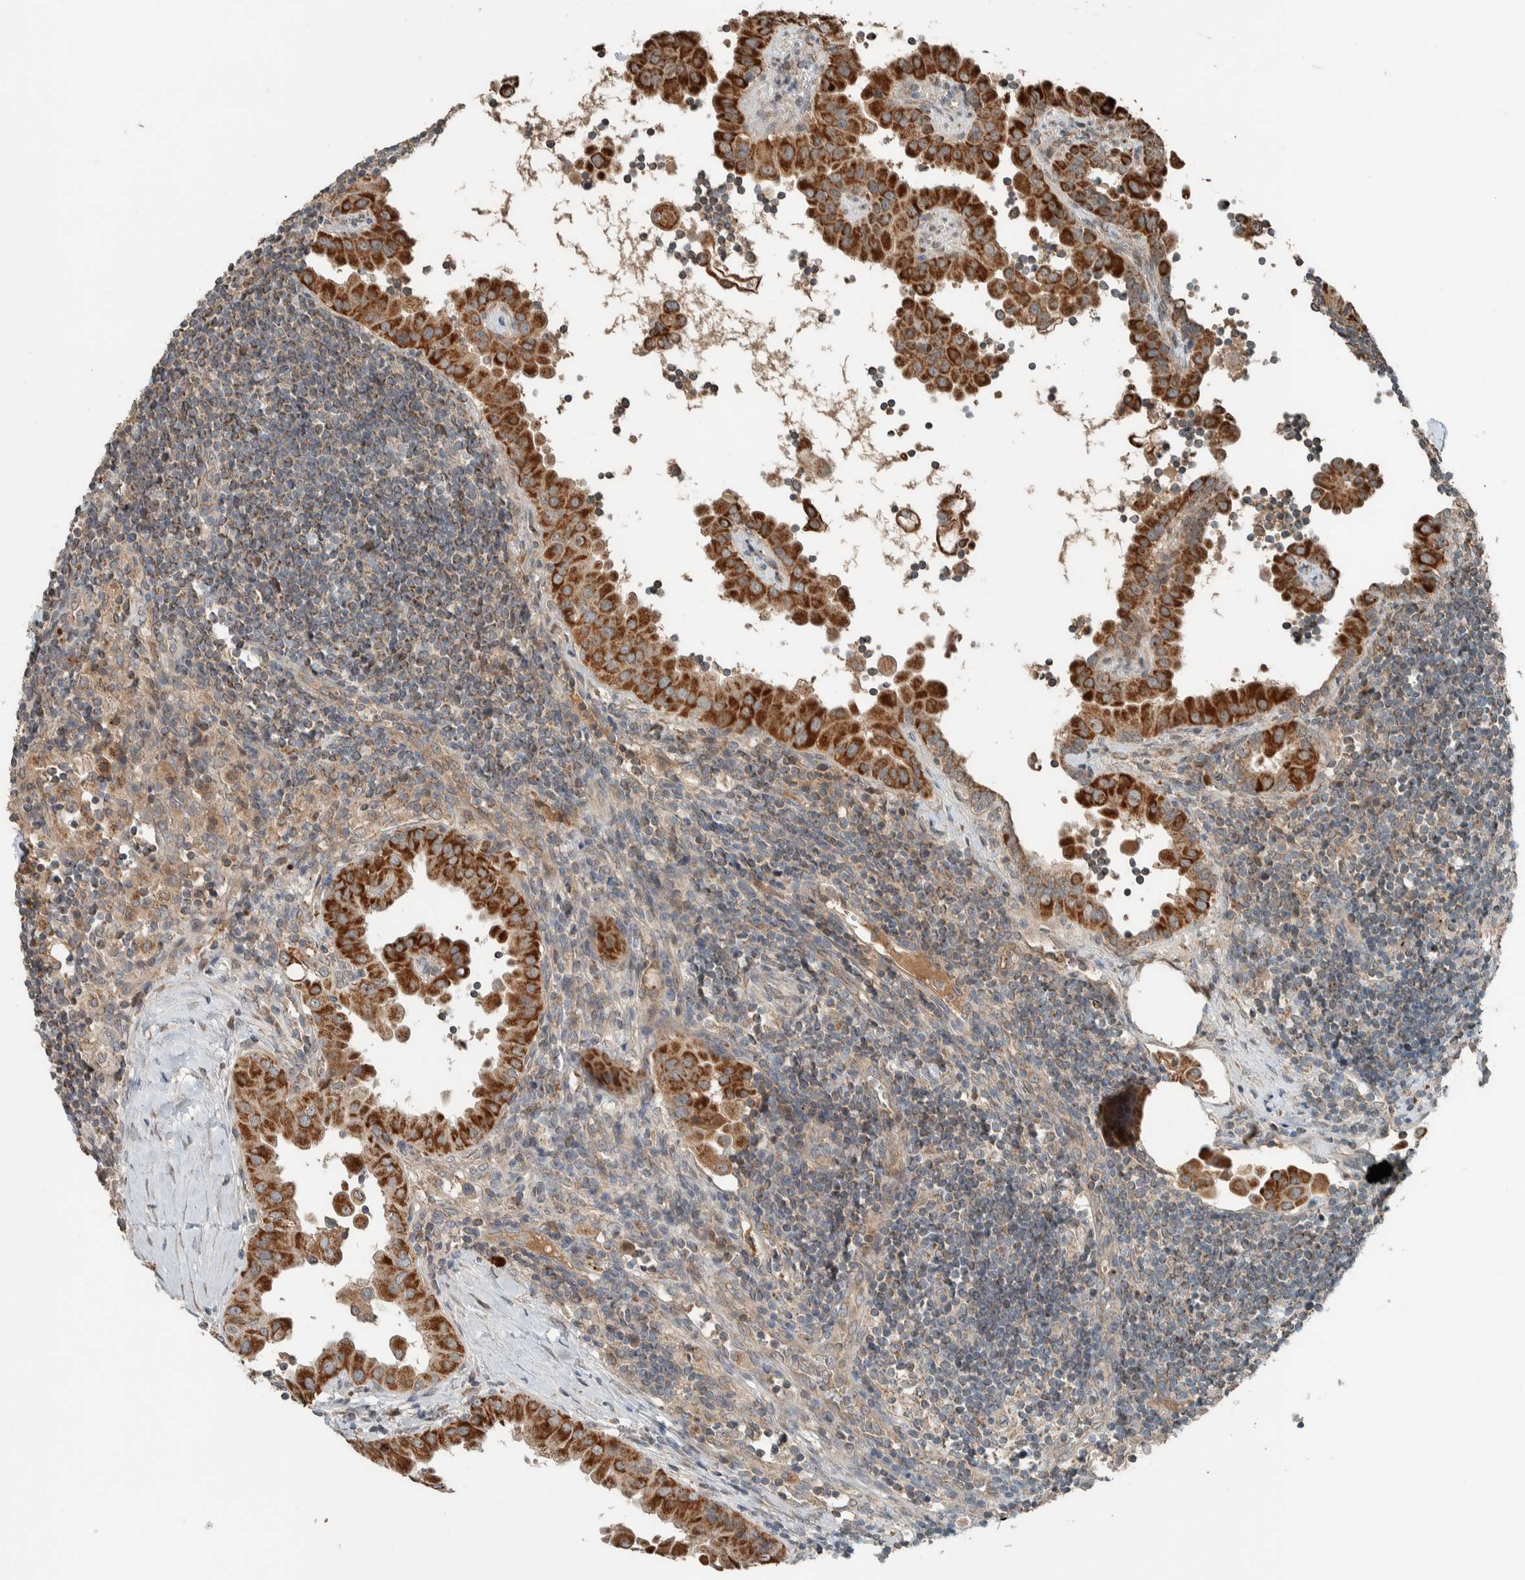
{"staining": {"intensity": "strong", "quantity": ">75%", "location": "cytoplasmic/membranous"}, "tissue": "thyroid cancer", "cell_type": "Tumor cells", "image_type": "cancer", "snomed": [{"axis": "morphology", "description": "Papillary adenocarcinoma, NOS"}, {"axis": "topography", "description": "Thyroid gland"}], "caption": "Thyroid cancer stained for a protein exhibits strong cytoplasmic/membranous positivity in tumor cells. (DAB IHC with brightfield microscopy, high magnification).", "gene": "NBR1", "patient": {"sex": "male", "age": 33}}